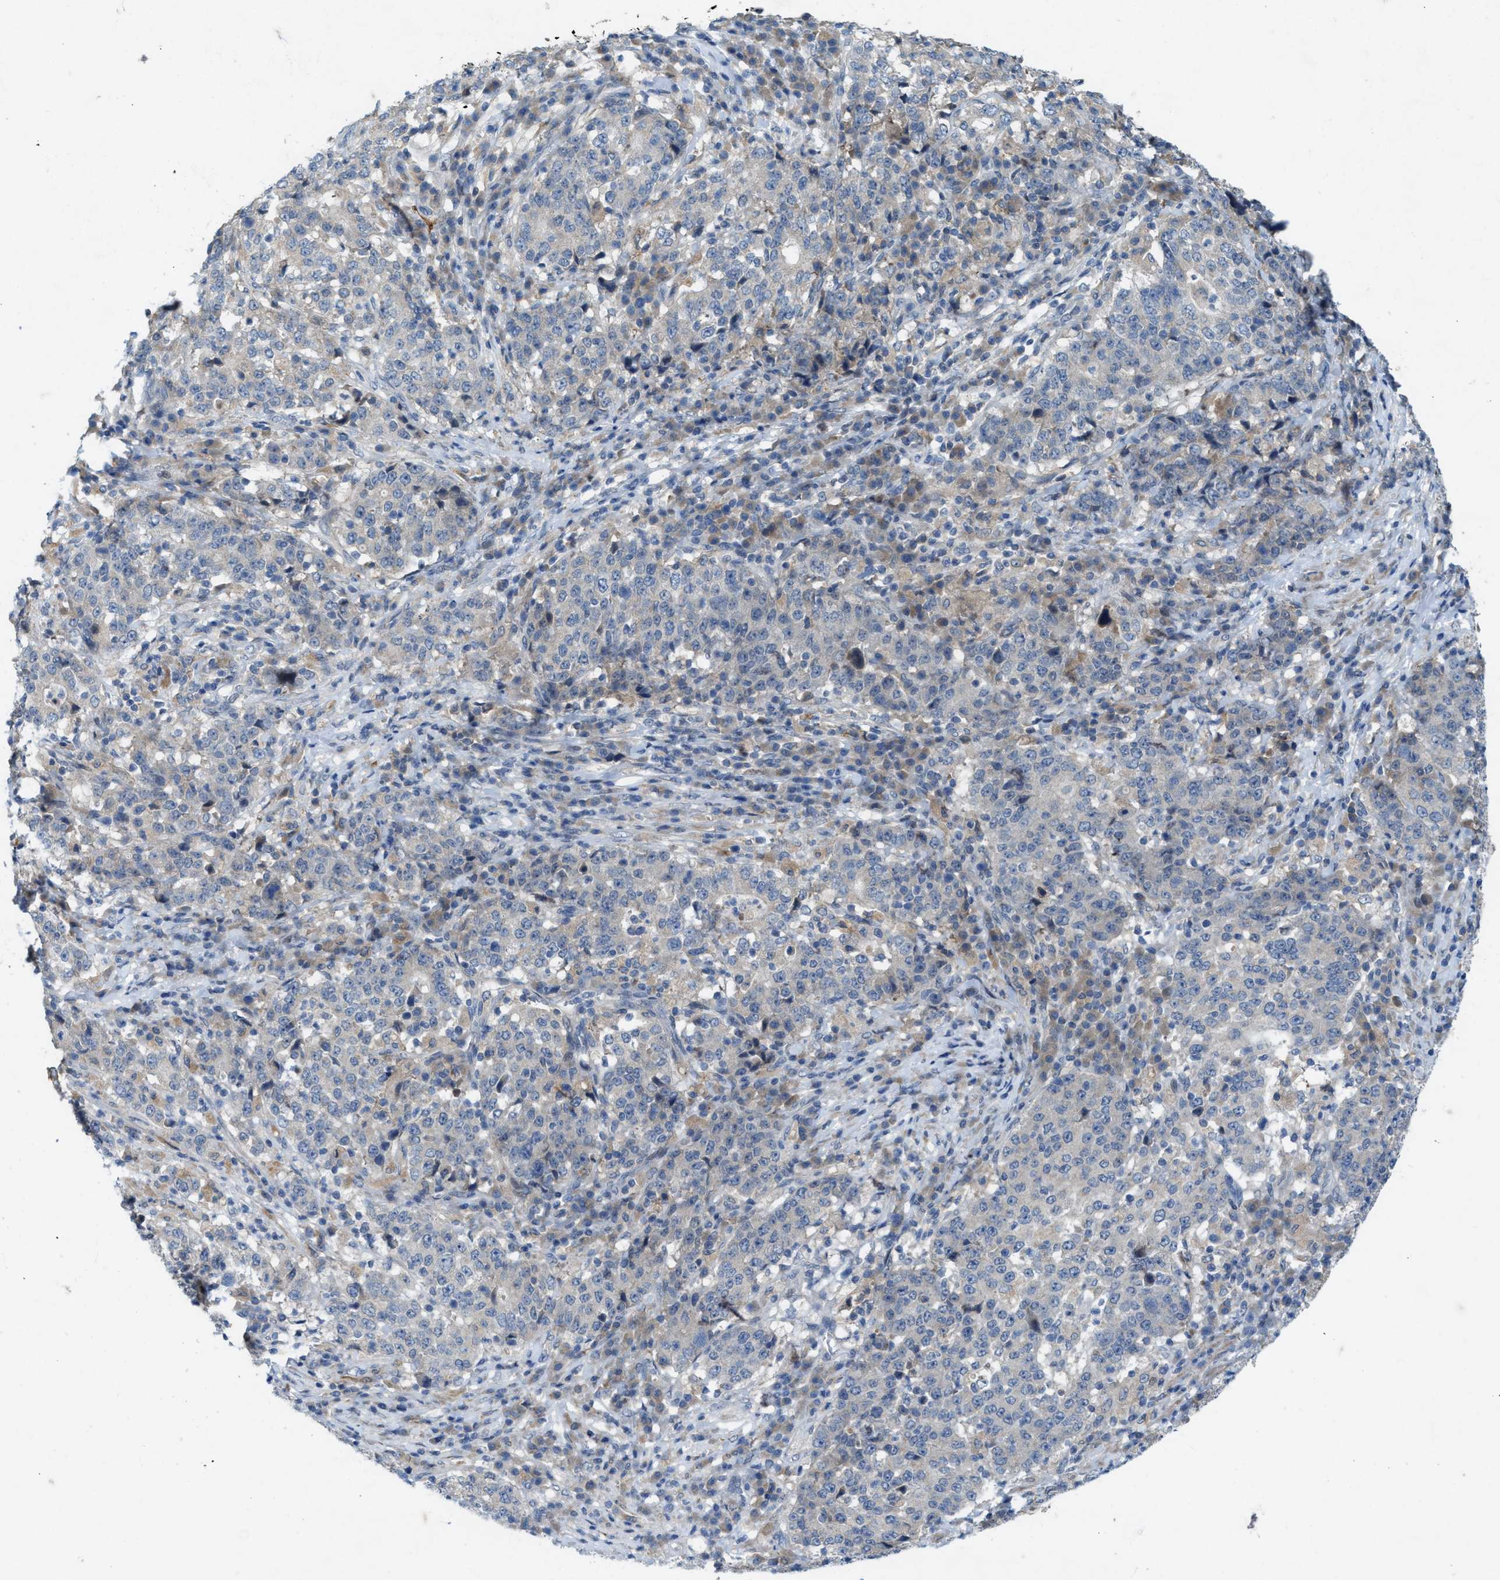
{"staining": {"intensity": "negative", "quantity": "none", "location": "none"}, "tissue": "stomach cancer", "cell_type": "Tumor cells", "image_type": "cancer", "snomed": [{"axis": "morphology", "description": "Adenocarcinoma, NOS"}, {"axis": "topography", "description": "Stomach"}], "caption": "There is no significant positivity in tumor cells of adenocarcinoma (stomach).", "gene": "URGCP", "patient": {"sex": "male", "age": 59}}